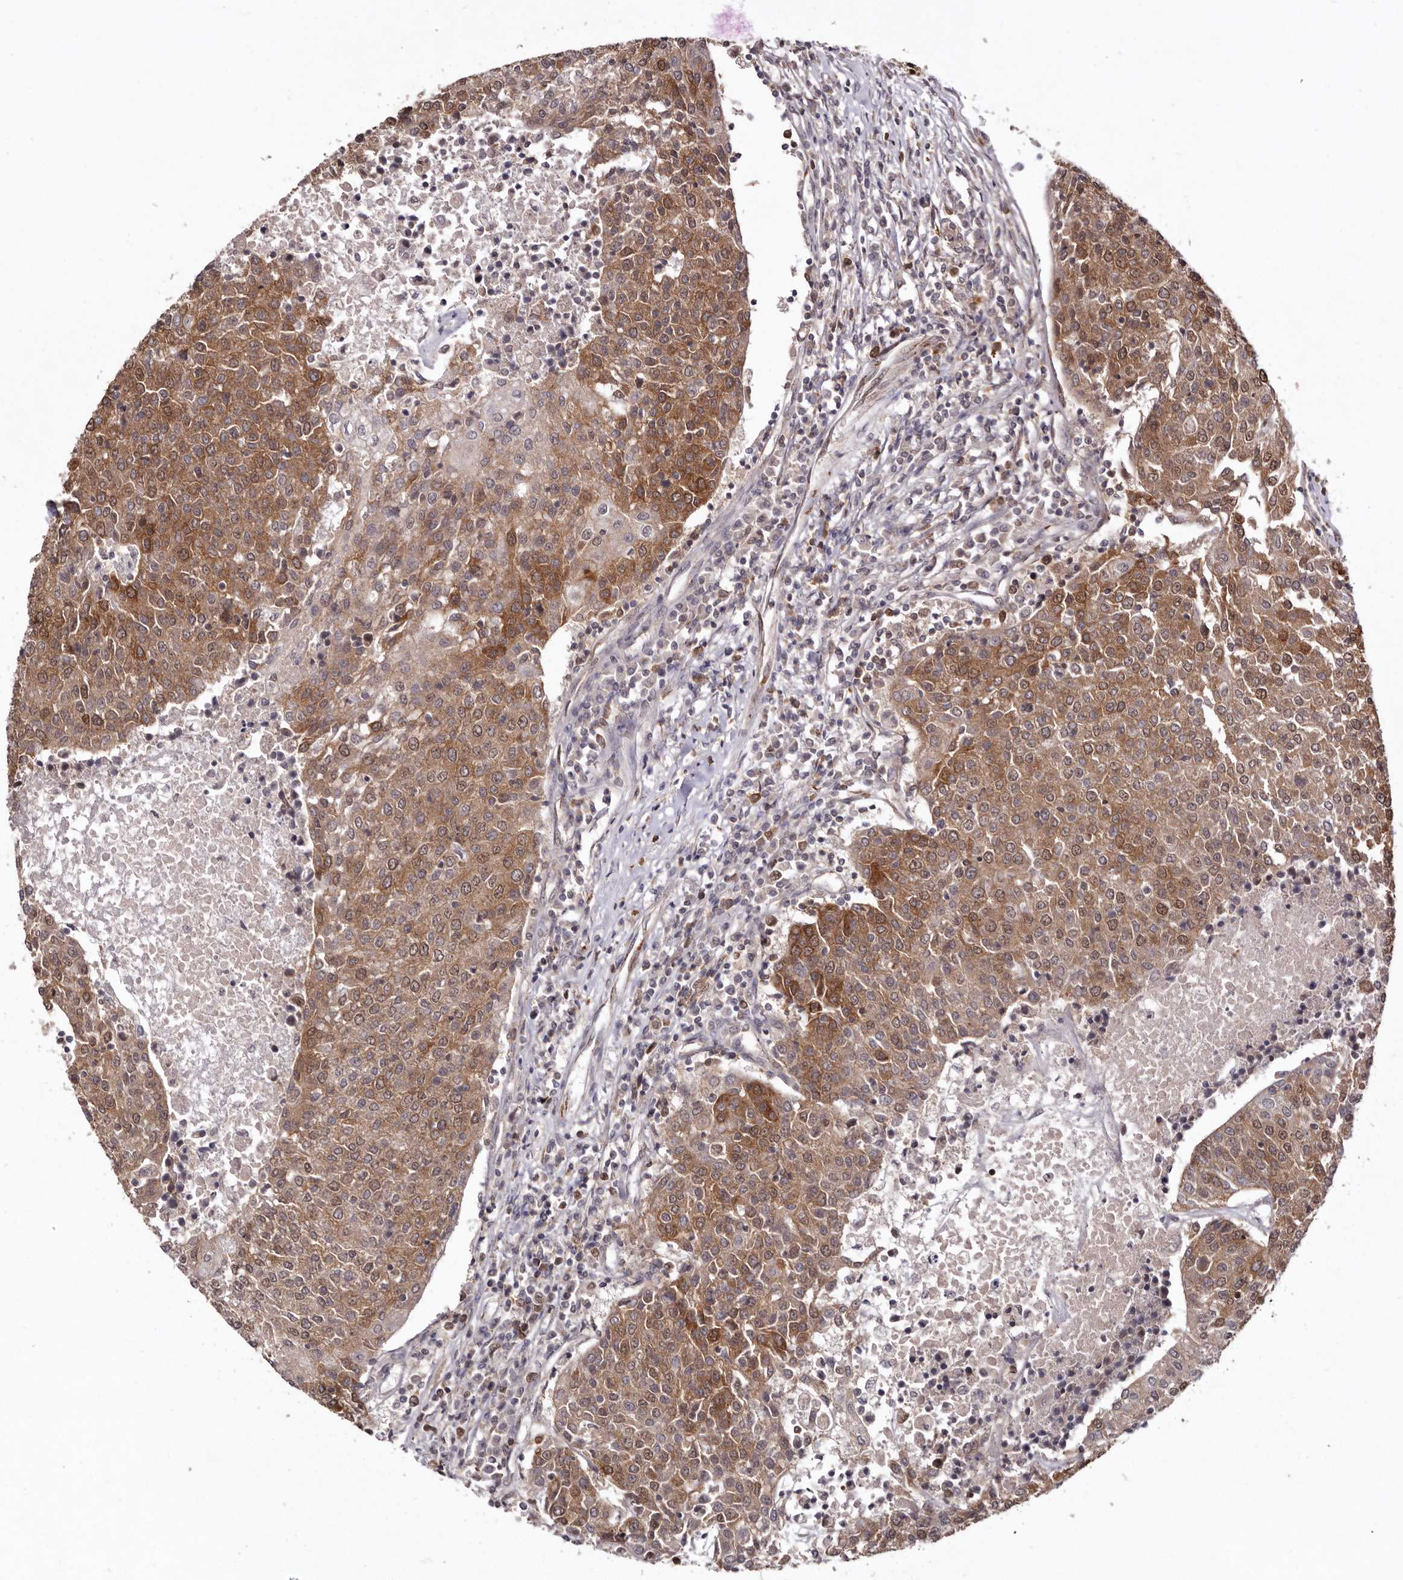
{"staining": {"intensity": "moderate", "quantity": ">75%", "location": "cytoplasmic/membranous,nuclear"}, "tissue": "urothelial cancer", "cell_type": "Tumor cells", "image_type": "cancer", "snomed": [{"axis": "morphology", "description": "Urothelial carcinoma, High grade"}, {"axis": "topography", "description": "Urinary bladder"}], "caption": "A micrograph of urothelial cancer stained for a protein shows moderate cytoplasmic/membranous and nuclear brown staining in tumor cells.", "gene": "NOTCH1", "patient": {"sex": "female", "age": 85}}